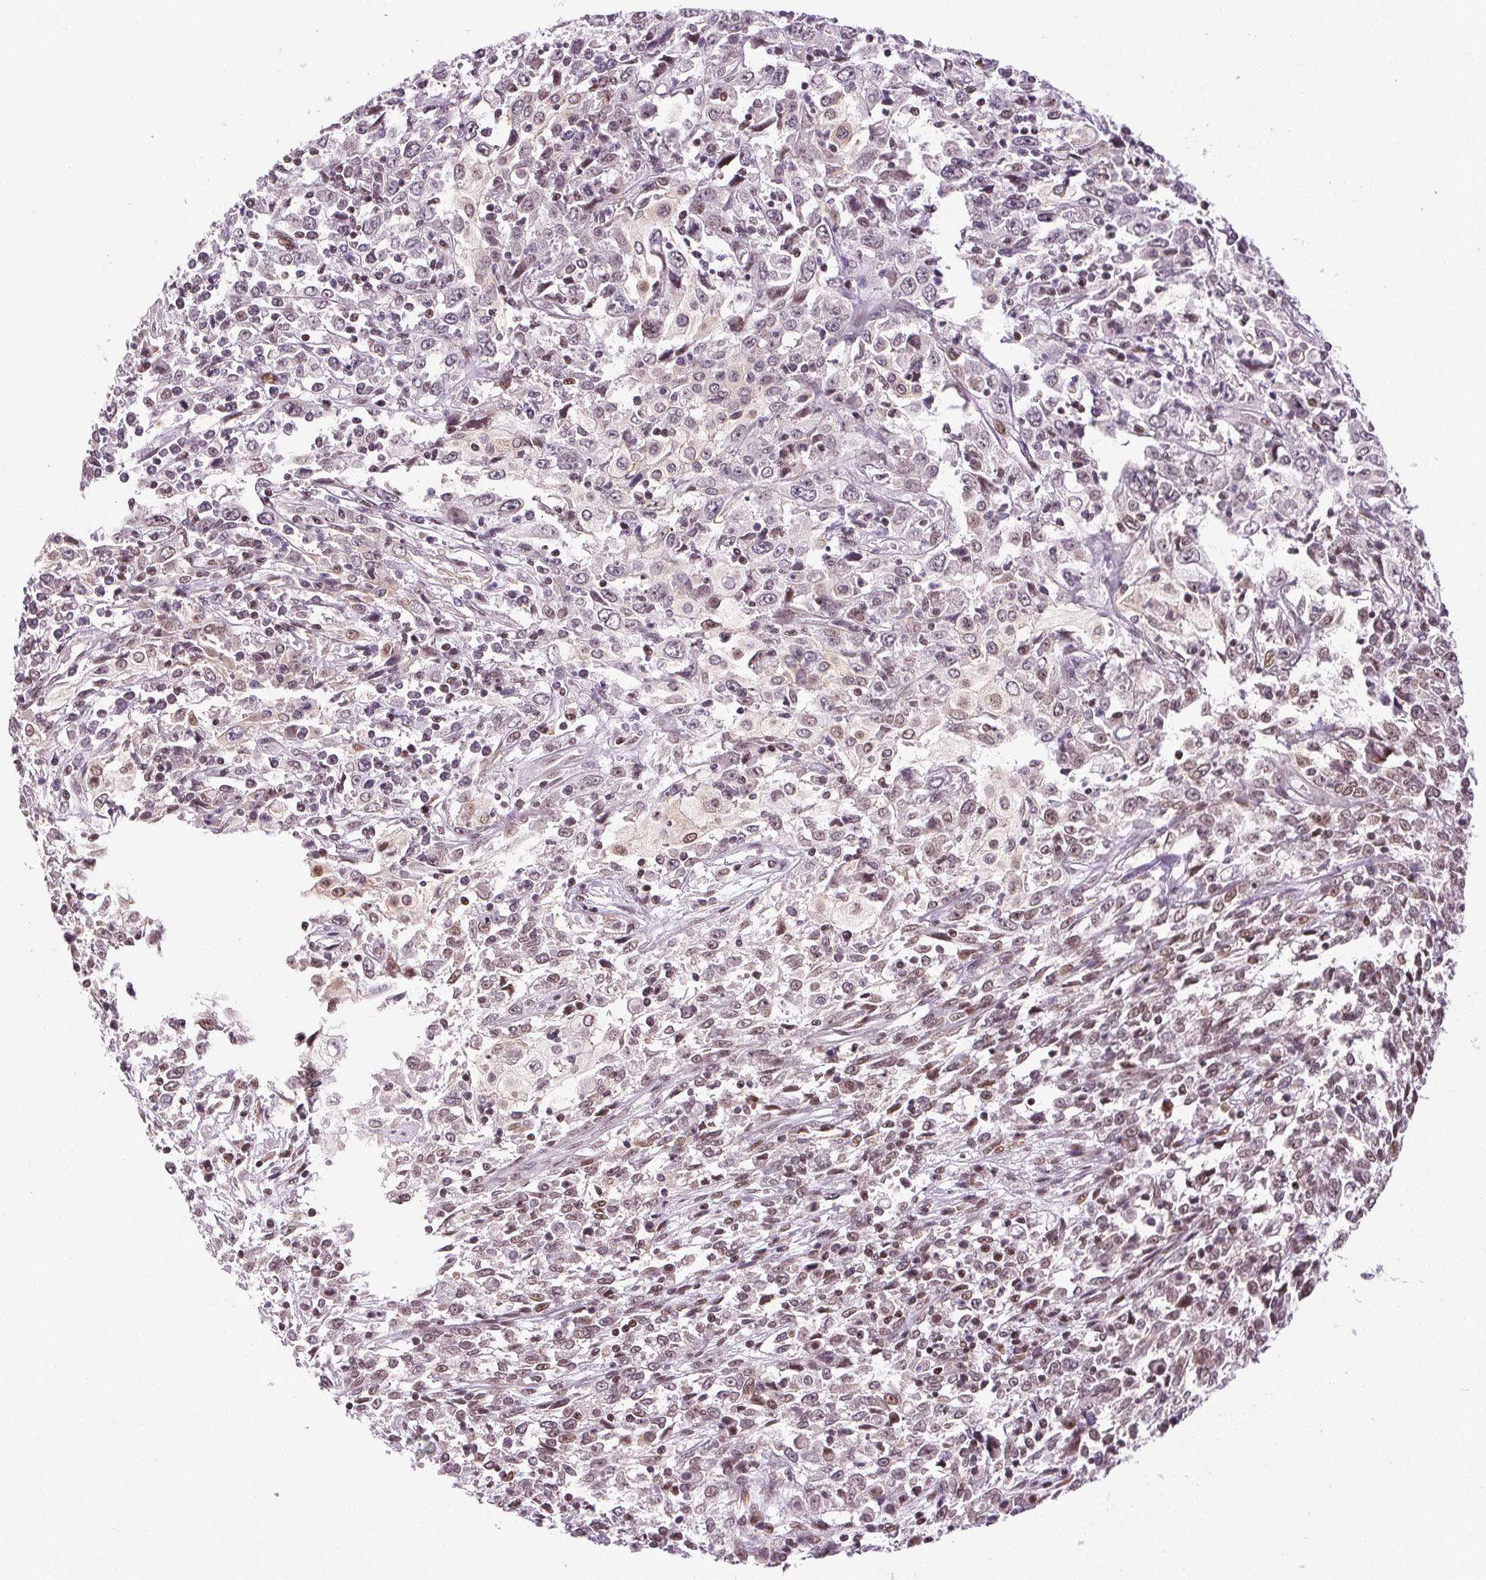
{"staining": {"intensity": "moderate", "quantity": "25%-75%", "location": "nuclear"}, "tissue": "cervical cancer", "cell_type": "Tumor cells", "image_type": "cancer", "snomed": [{"axis": "morphology", "description": "Squamous cell carcinoma, NOS"}, {"axis": "topography", "description": "Cervix"}], "caption": "The micrograph demonstrates a brown stain indicating the presence of a protein in the nuclear of tumor cells in cervical squamous cell carcinoma.", "gene": "XPC", "patient": {"sex": "female", "age": 61}}